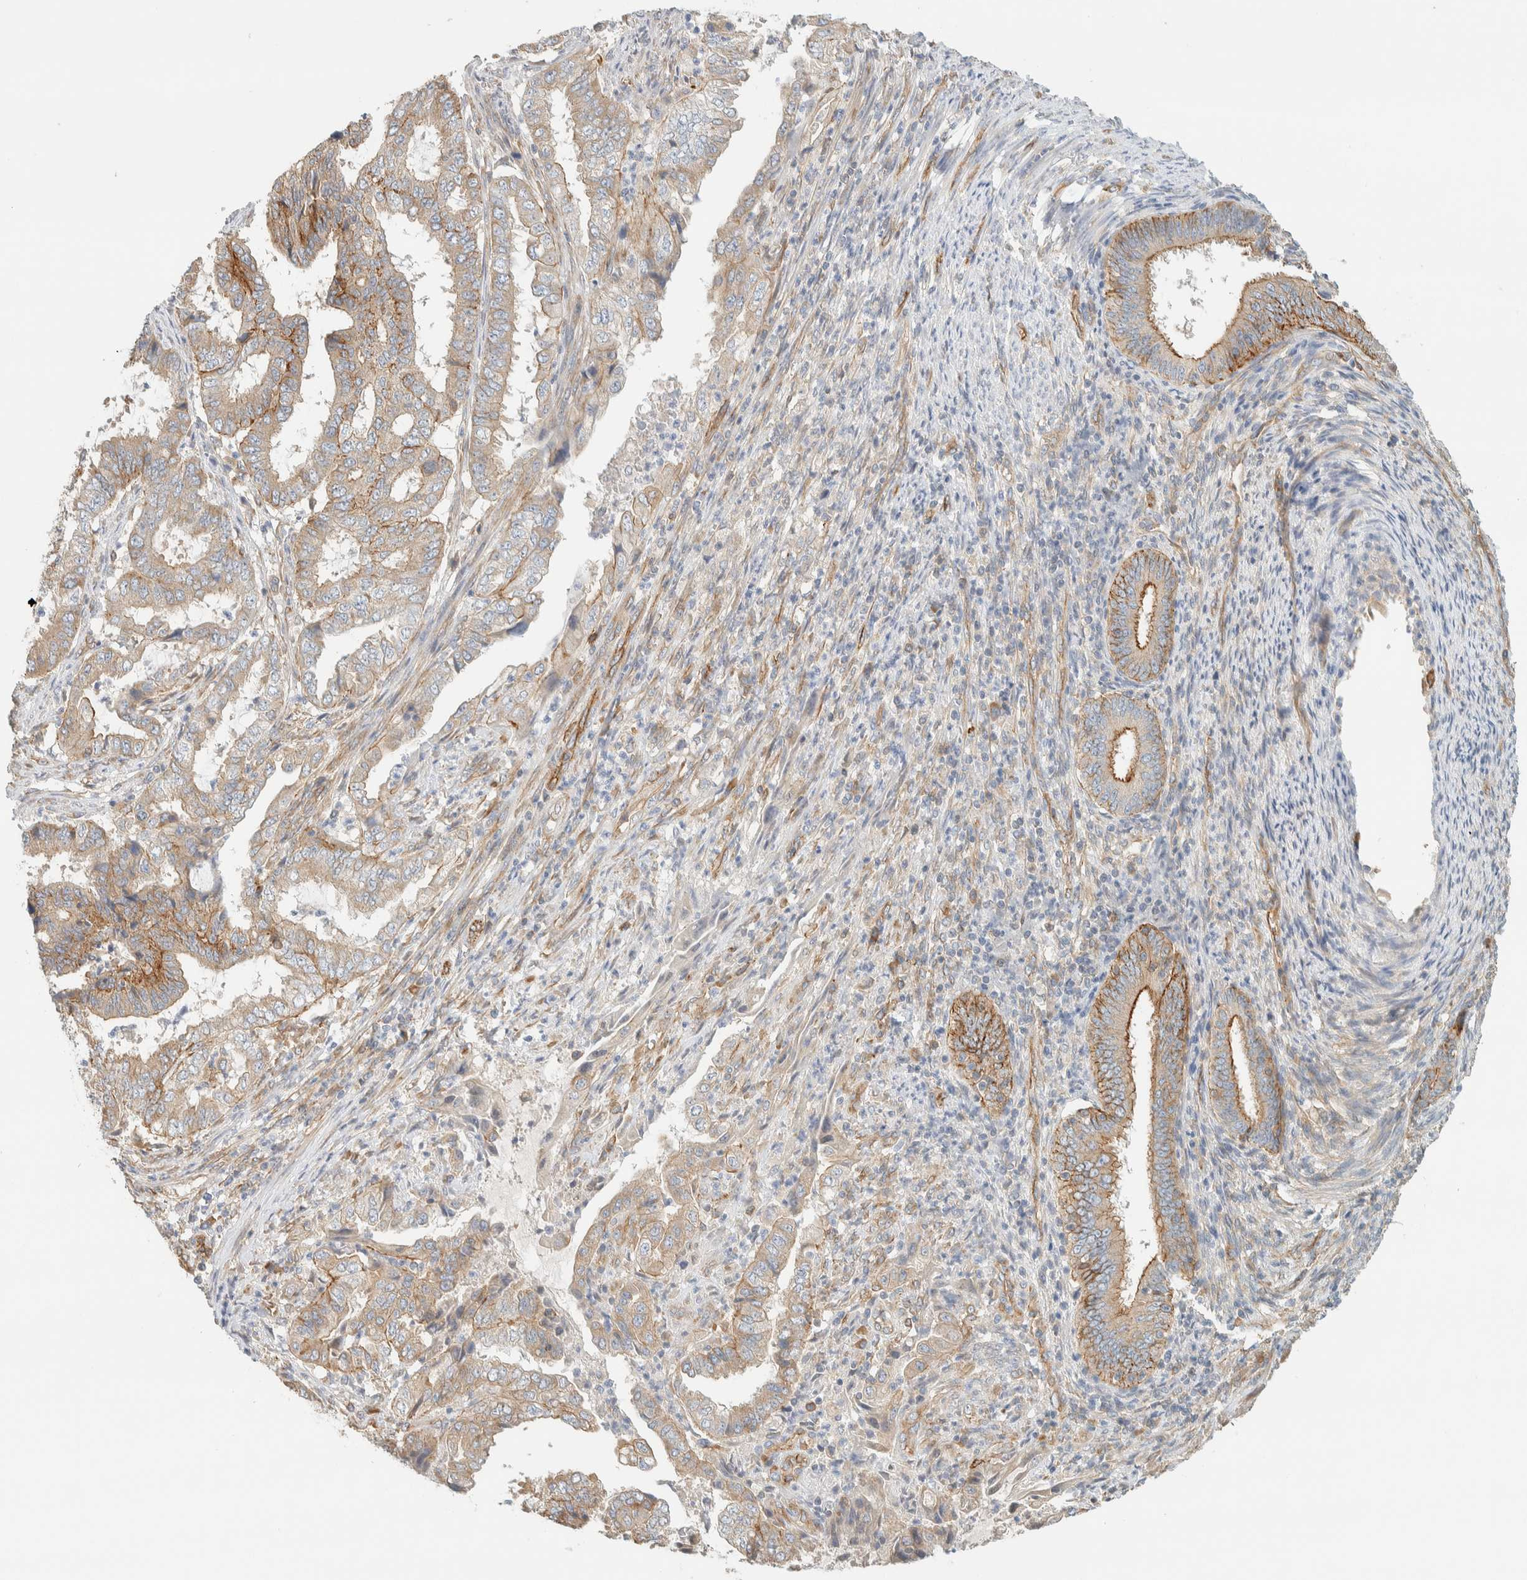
{"staining": {"intensity": "weak", "quantity": ">75%", "location": "cytoplasmic/membranous"}, "tissue": "endometrial cancer", "cell_type": "Tumor cells", "image_type": "cancer", "snomed": [{"axis": "morphology", "description": "Adenocarcinoma, NOS"}, {"axis": "topography", "description": "Endometrium"}], "caption": "Protein expression analysis of human endometrial cancer (adenocarcinoma) reveals weak cytoplasmic/membranous staining in about >75% of tumor cells.", "gene": "LIMA1", "patient": {"sex": "female", "age": 51}}